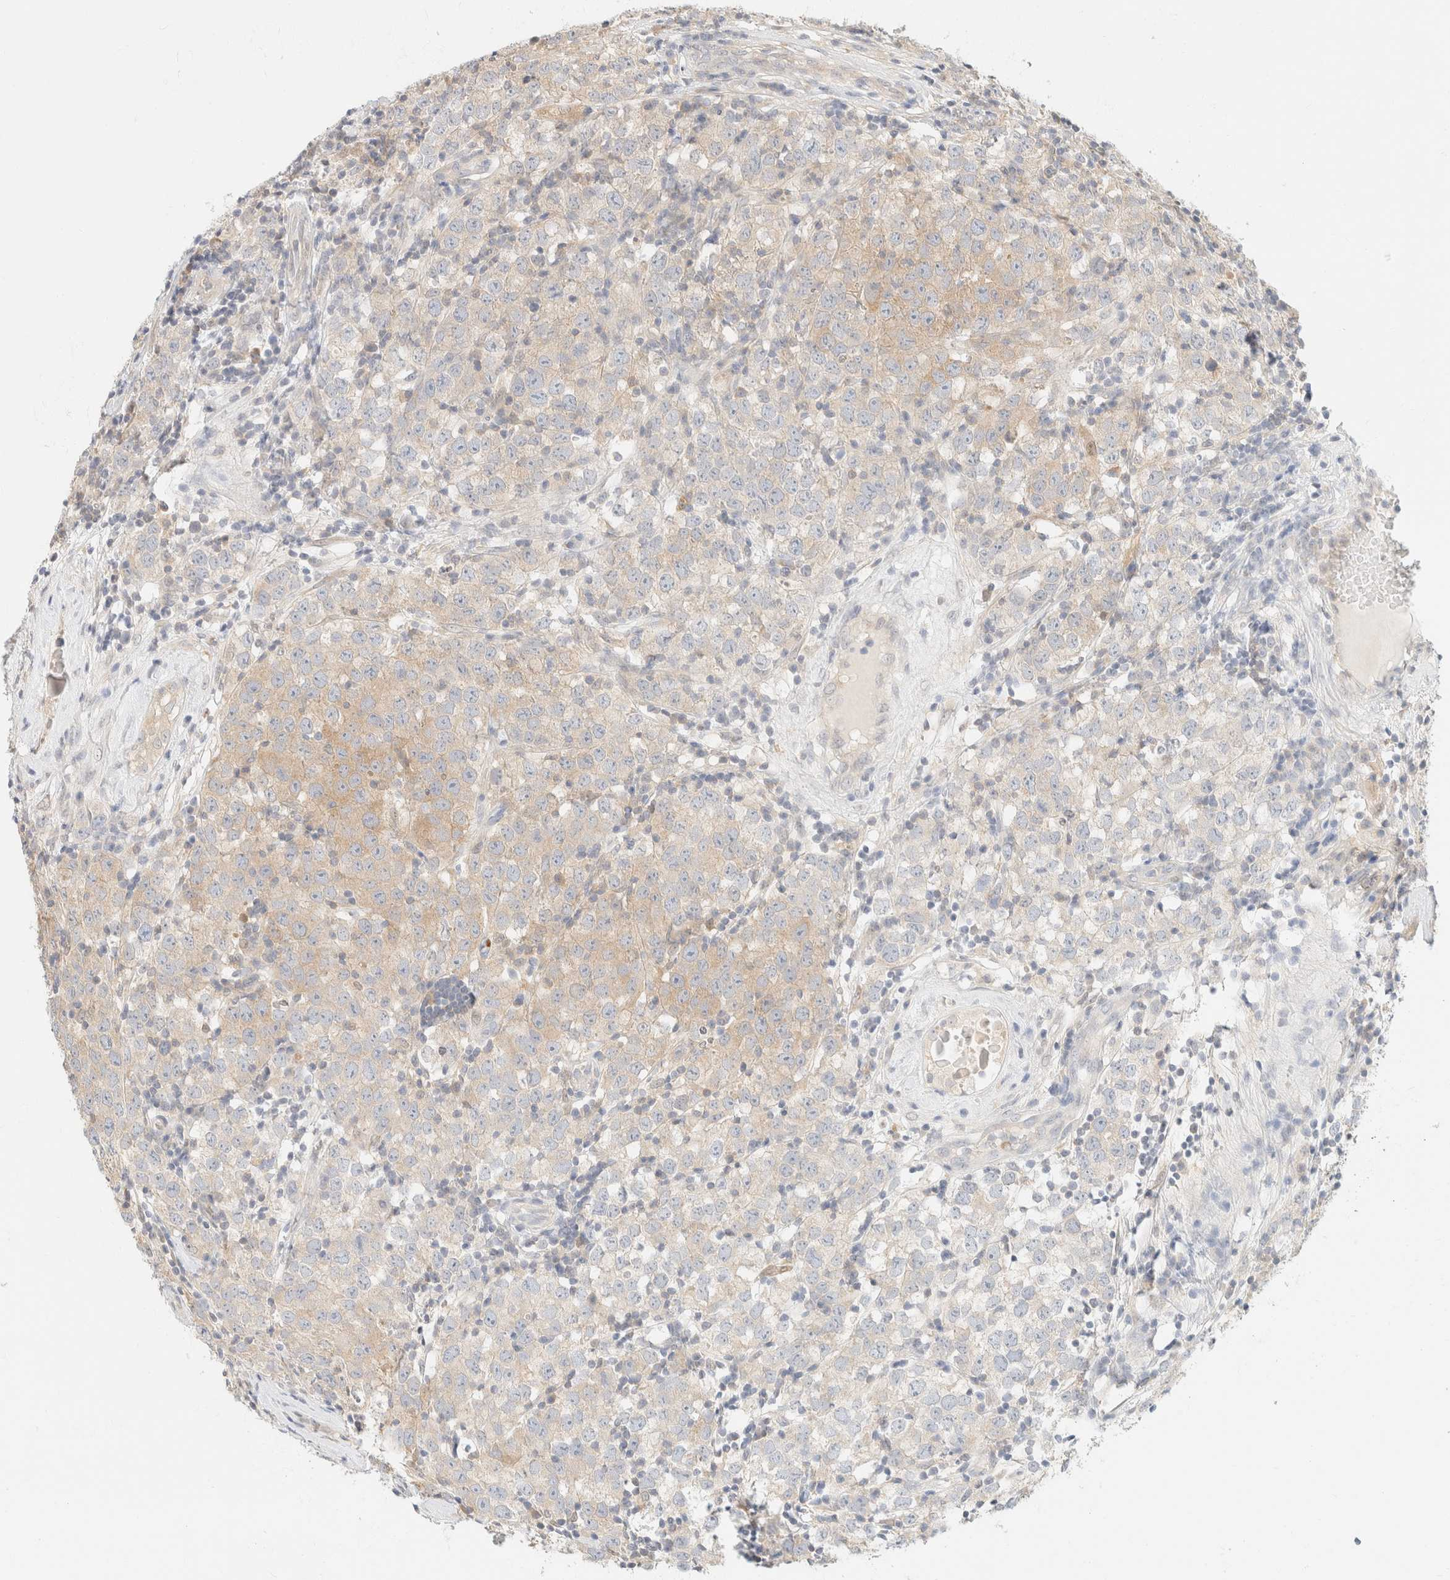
{"staining": {"intensity": "weak", "quantity": "<25%", "location": "cytoplasmic/membranous"}, "tissue": "testis cancer", "cell_type": "Tumor cells", "image_type": "cancer", "snomed": [{"axis": "morphology", "description": "Seminoma, NOS"}, {"axis": "morphology", "description": "Carcinoma, Embryonal, NOS"}, {"axis": "topography", "description": "Testis"}], "caption": "This micrograph is of testis cancer stained with immunohistochemistry (IHC) to label a protein in brown with the nuclei are counter-stained blue. There is no positivity in tumor cells.", "gene": "GPI", "patient": {"sex": "male", "age": 28}}